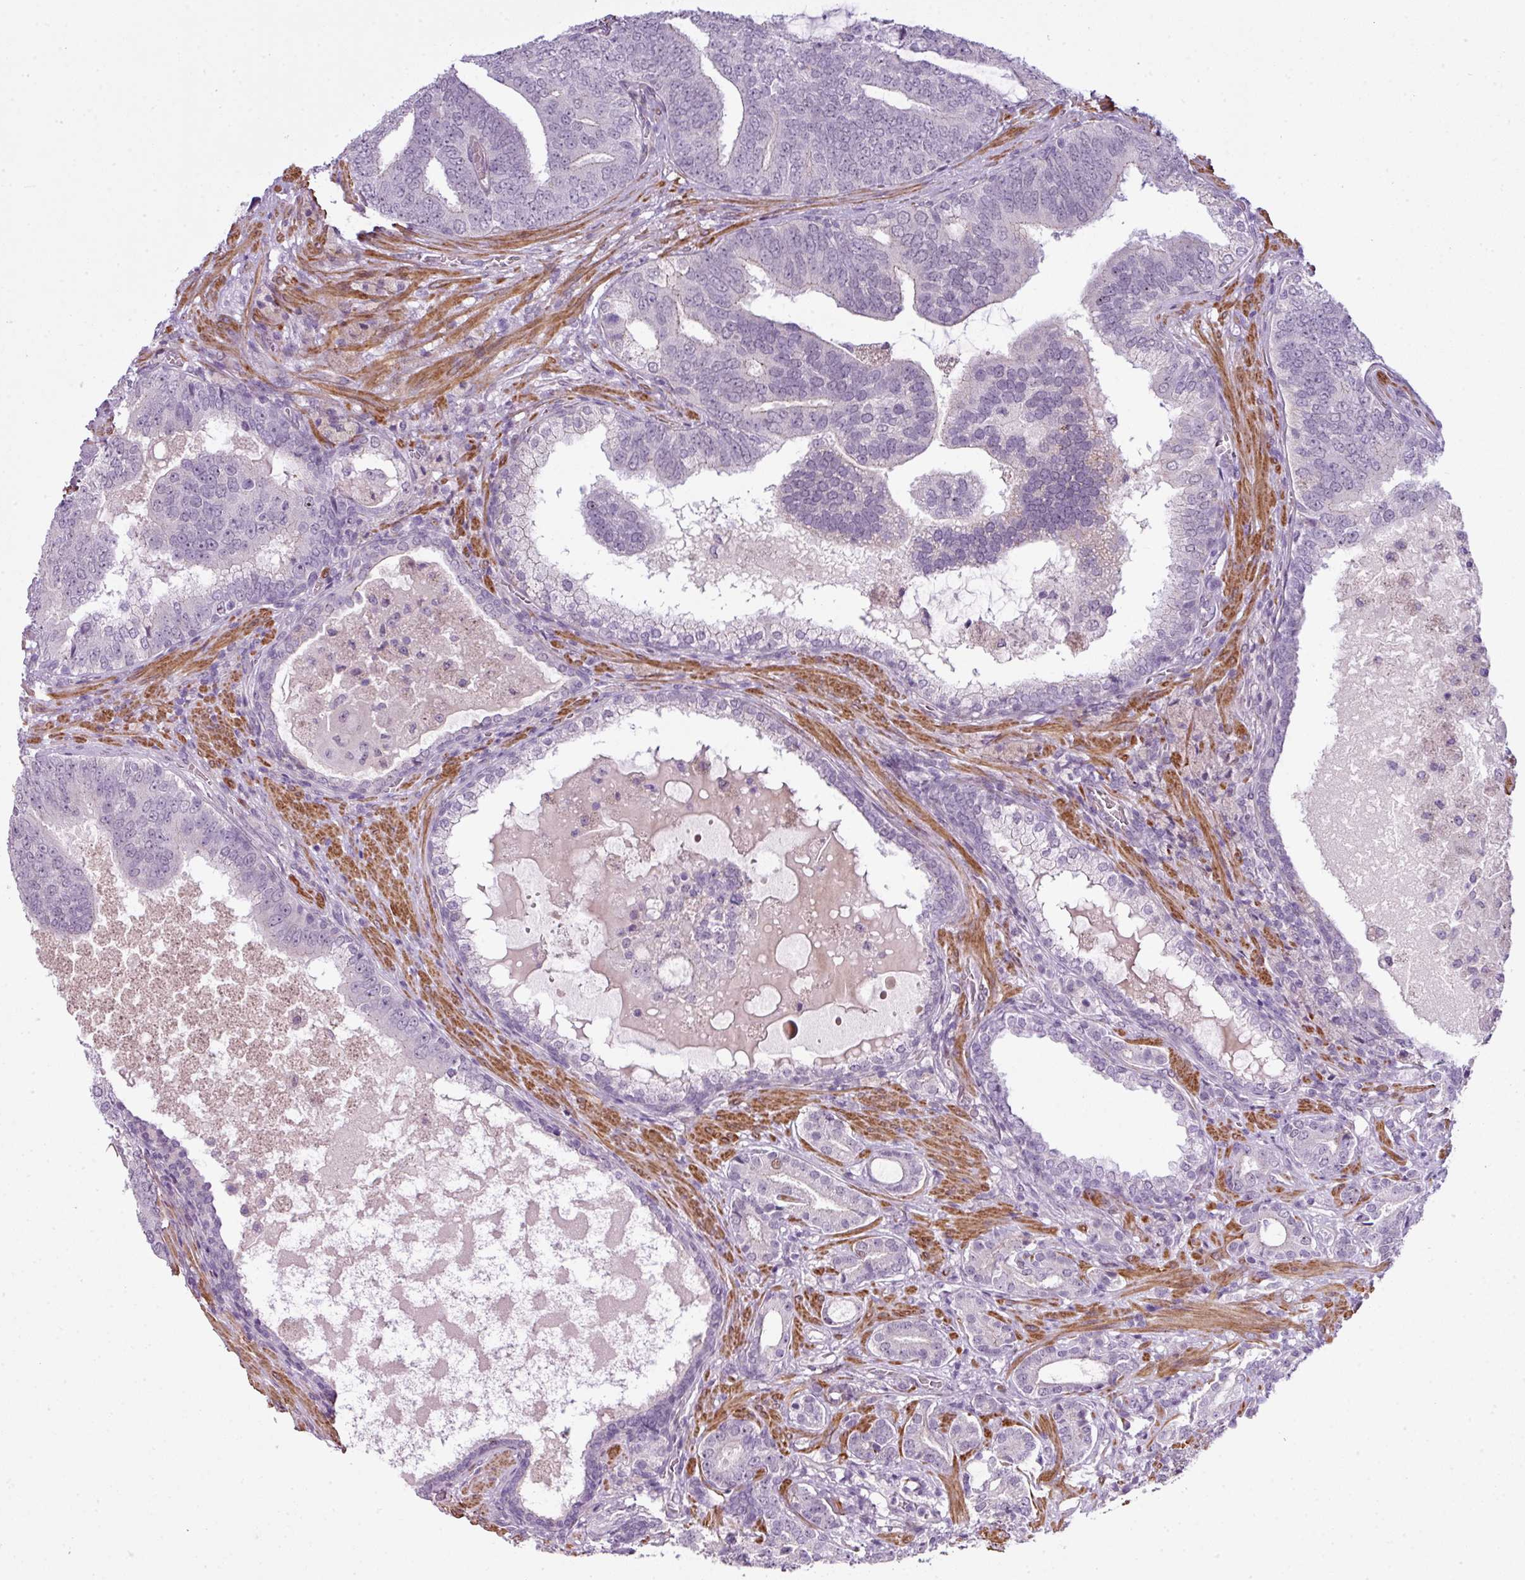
{"staining": {"intensity": "negative", "quantity": "none", "location": "none"}, "tissue": "prostate cancer", "cell_type": "Tumor cells", "image_type": "cancer", "snomed": [{"axis": "morphology", "description": "Adenocarcinoma, High grade"}, {"axis": "topography", "description": "Prostate"}], "caption": "Prostate high-grade adenocarcinoma was stained to show a protein in brown. There is no significant expression in tumor cells. The staining was performed using DAB to visualize the protein expression in brown, while the nuclei were stained in blue with hematoxylin (Magnification: 20x).", "gene": "ZNF688", "patient": {"sex": "male", "age": 55}}